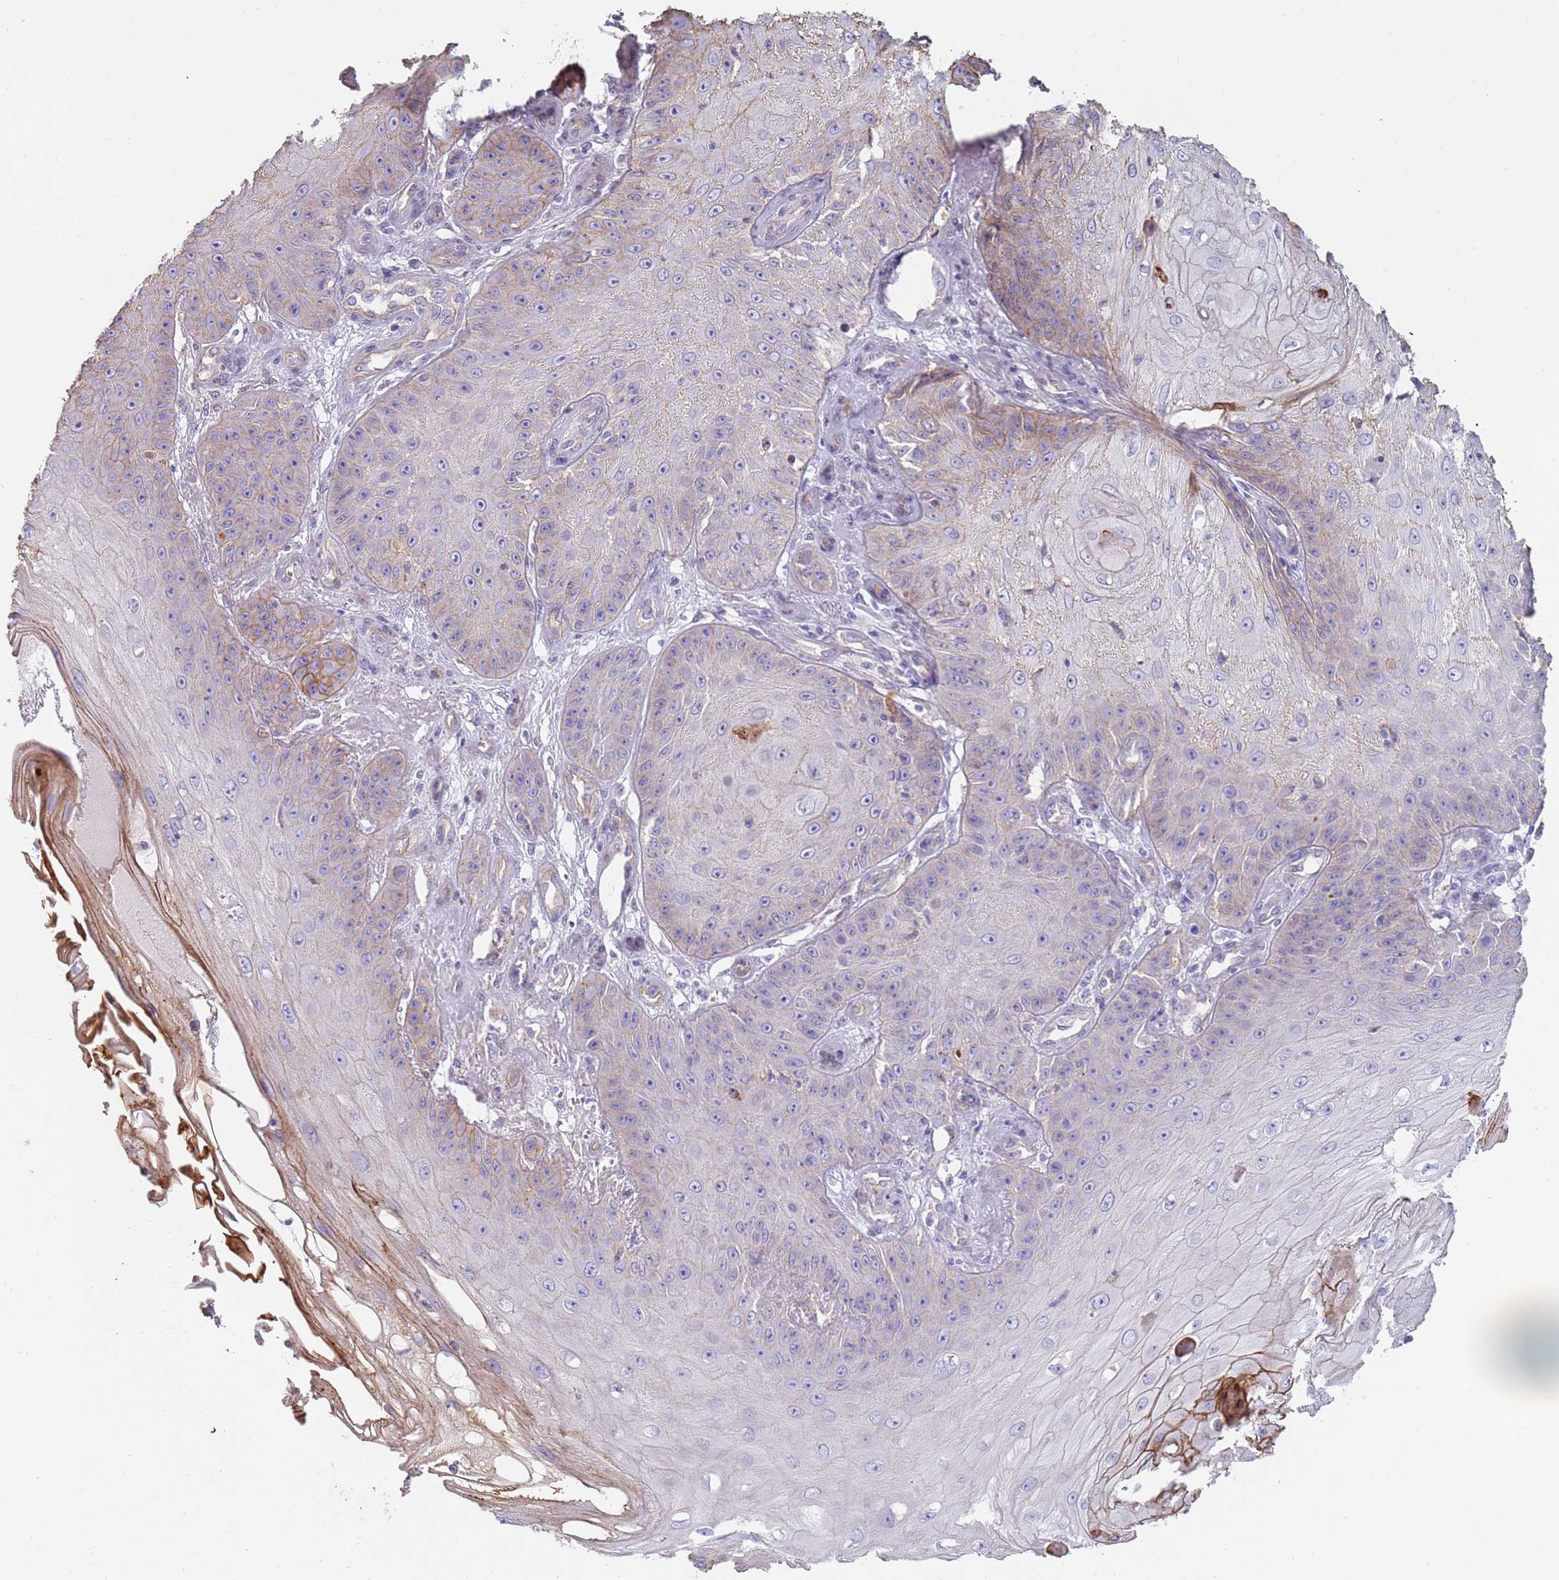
{"staining": {"intensity": "weak", "quantity": "<25%", "location": "cytoplasmic/membranous"}, "tissue": "skin cancer", "cell_type": "Tumor cells", "image_type": "cancer", "snomed": [{"axis": "morphology", "description": "Squamous cell carcinoma, NOS"}, {"axis": "topography", "description": "Skin"}], "caption": "A histopathology image of human skin cancer is negative for staining in tumor cells.", "gene": "NBPF3", "patient": {"sex": "male", "age": 70}}